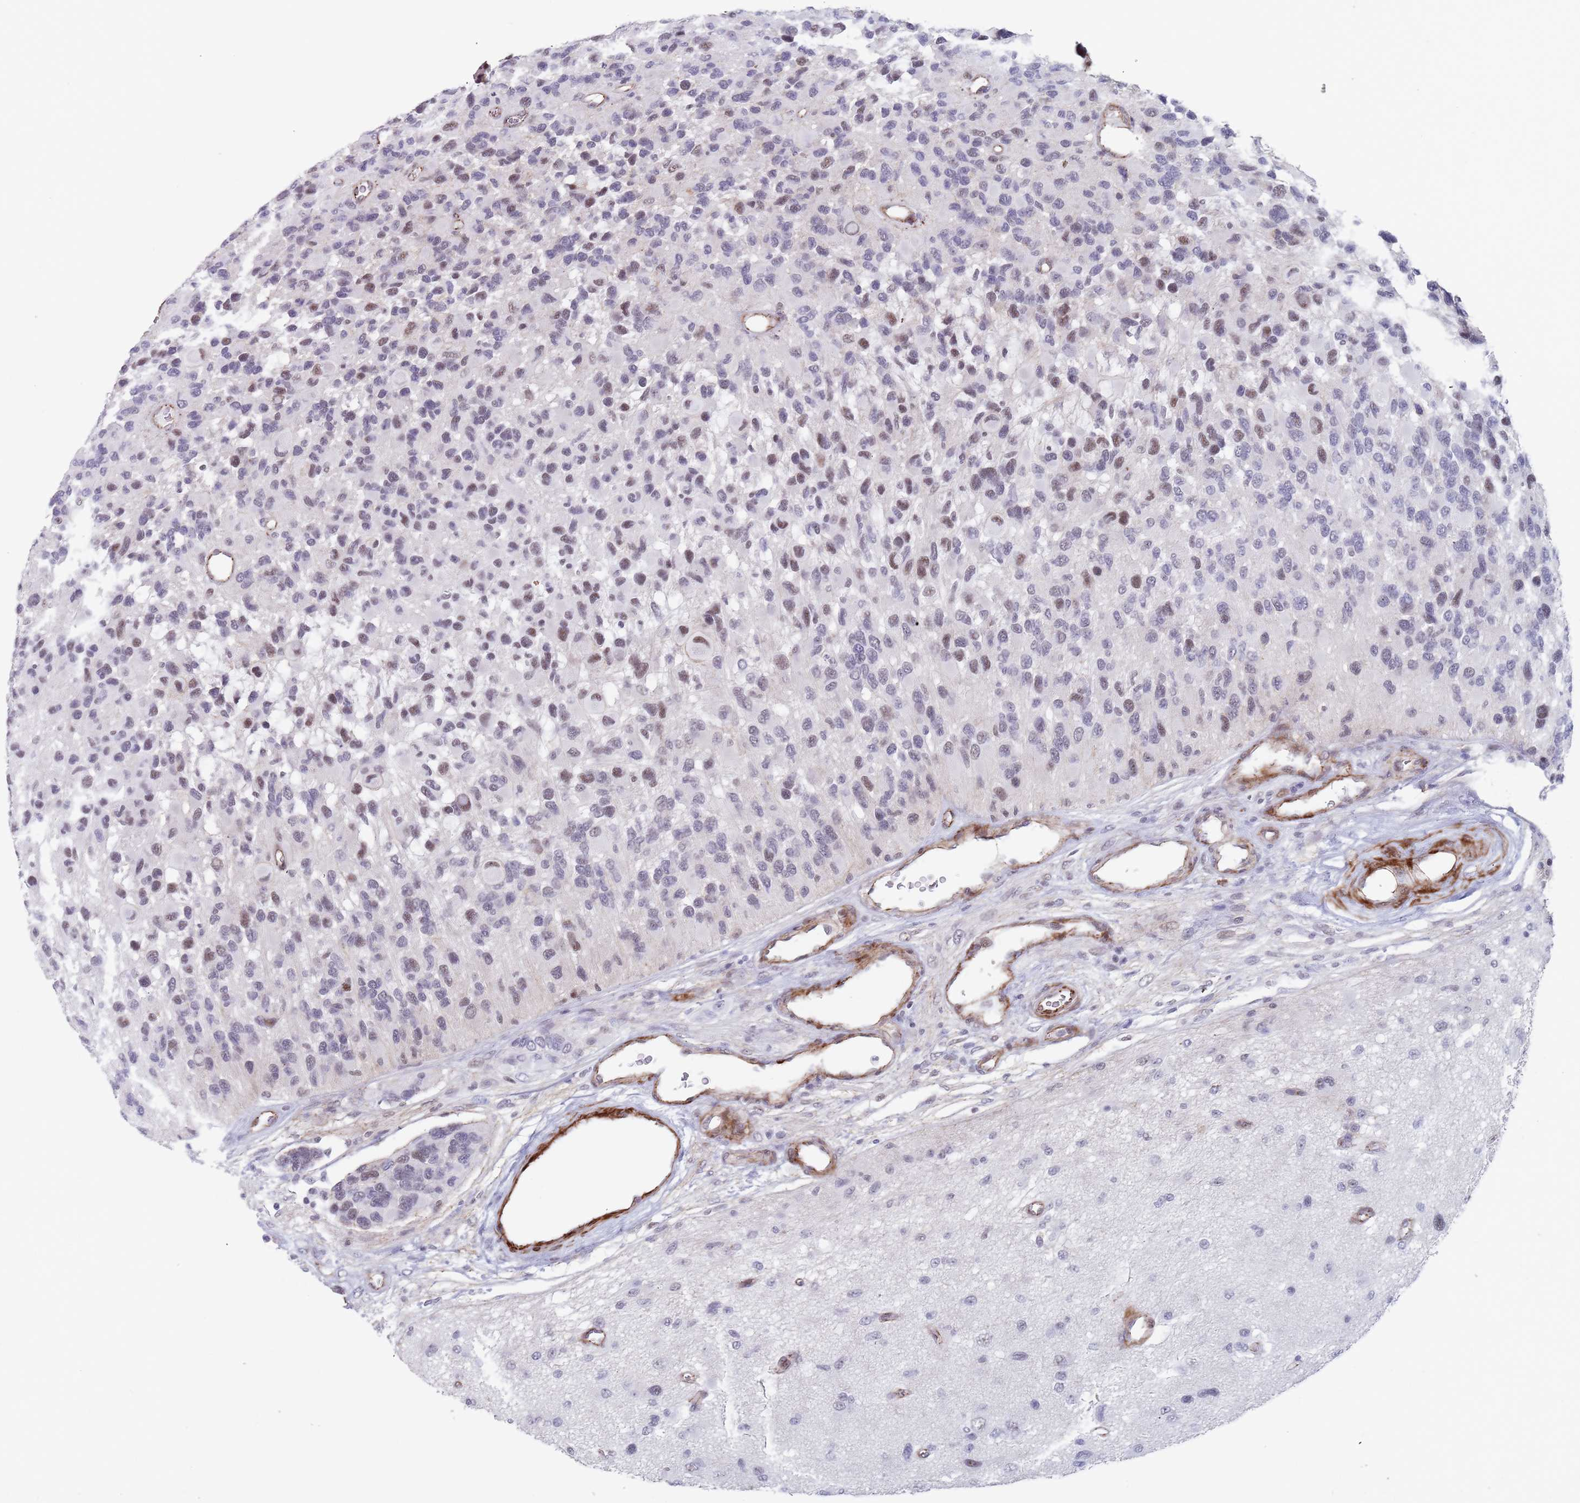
{"staining": {"intensity": "weak", "quantity": "25%-75%", "location": "nuclear"}, "tissue": "glioma", "cell_type": "Tumor cells", "image_type": "cancer", "snomed": [{"axis": "morphology", "description": "Glioma, malignant, High grade"}, {"axis": "topography", "description": "Brain"}], "caption": "This micrograph displays immunohistochemistry (IHC) staining of malignant glioma (high-grade), with low weak nuclear positivity in approximately 25%-75% of tumor cells.", "gene": "OR5A2", "patient": {"sex": "male", "age": 77}}